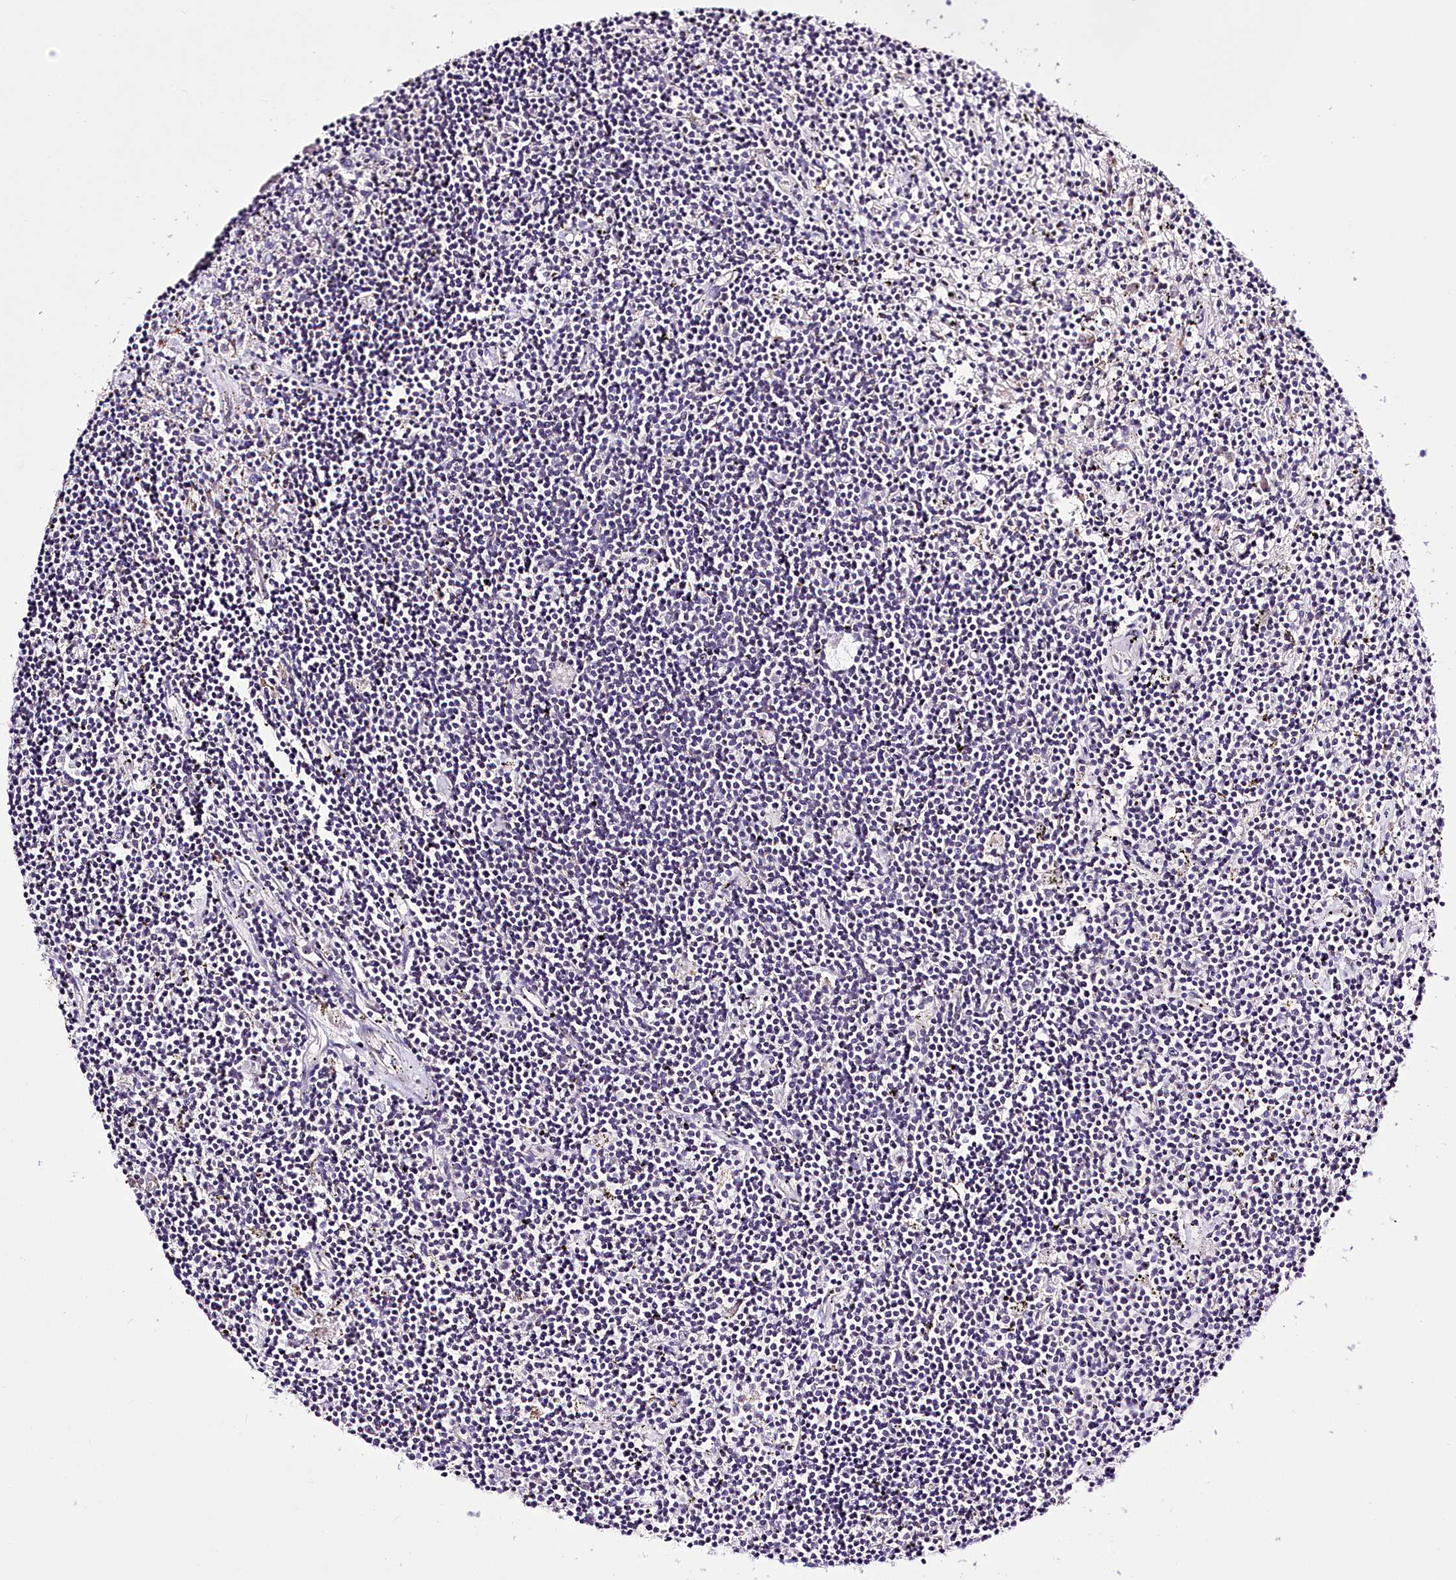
{"staining": {"intensity": "negative", "quantity": "none", "location": "none"}, "tissue": "lymphoma", "cell_type": "Tumor cells", "image_type": "cancer", "snomed": [{"axis": "morphology", "description": "Malignant lymphoma, non-Hodgkin's type, Low grade"}, {"axis": "topography", "description": "Spleen"}], "caption": "High magnification brightfield microscopy of lymphoma stained with DAB (brown) and counterstained with hematoxylin (blue): tumor cells show no significant positivity.", "gene": "ATE1", "patient": {"sex": "male", "age": 76}}